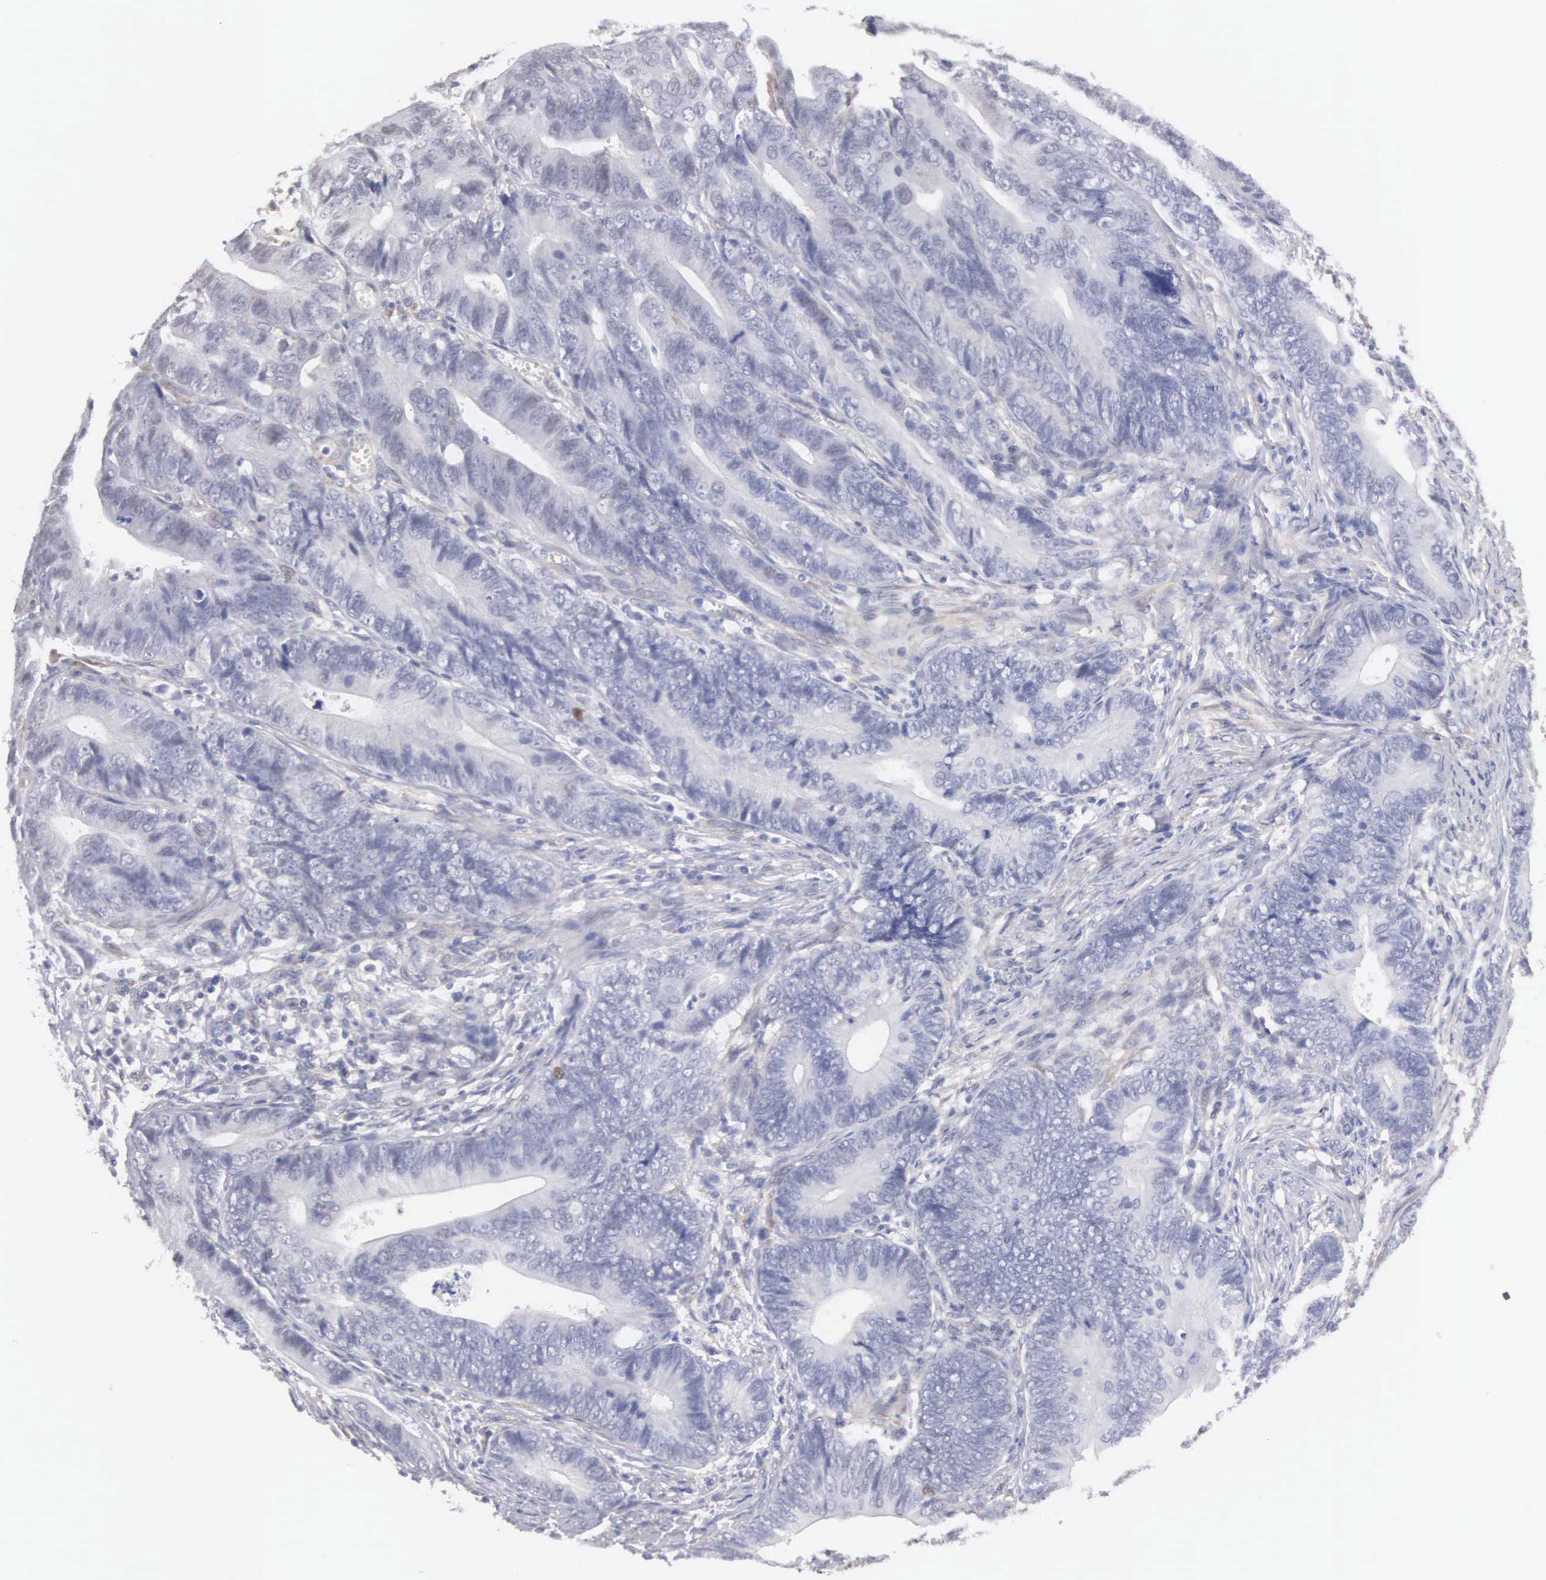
{"staining": {"intensity": "negative", "quantity": "none", "location": "none"}, "tissue": "colorectal cancer", "cell_type": "Tumor cells", "image_type": "cancer", "snomed": [{"axis": "morphology", "description": "Adenocarcinoma, NOS"}, {"axis": "topography", "description": "Colon"}], "caption": "Colorectal cancer stained for a protein using immunohistochemistry (IHC) reveals no staining tumor cells.", "gene": "ELFN2", "patient": {"sex": "female", "age": 78}}